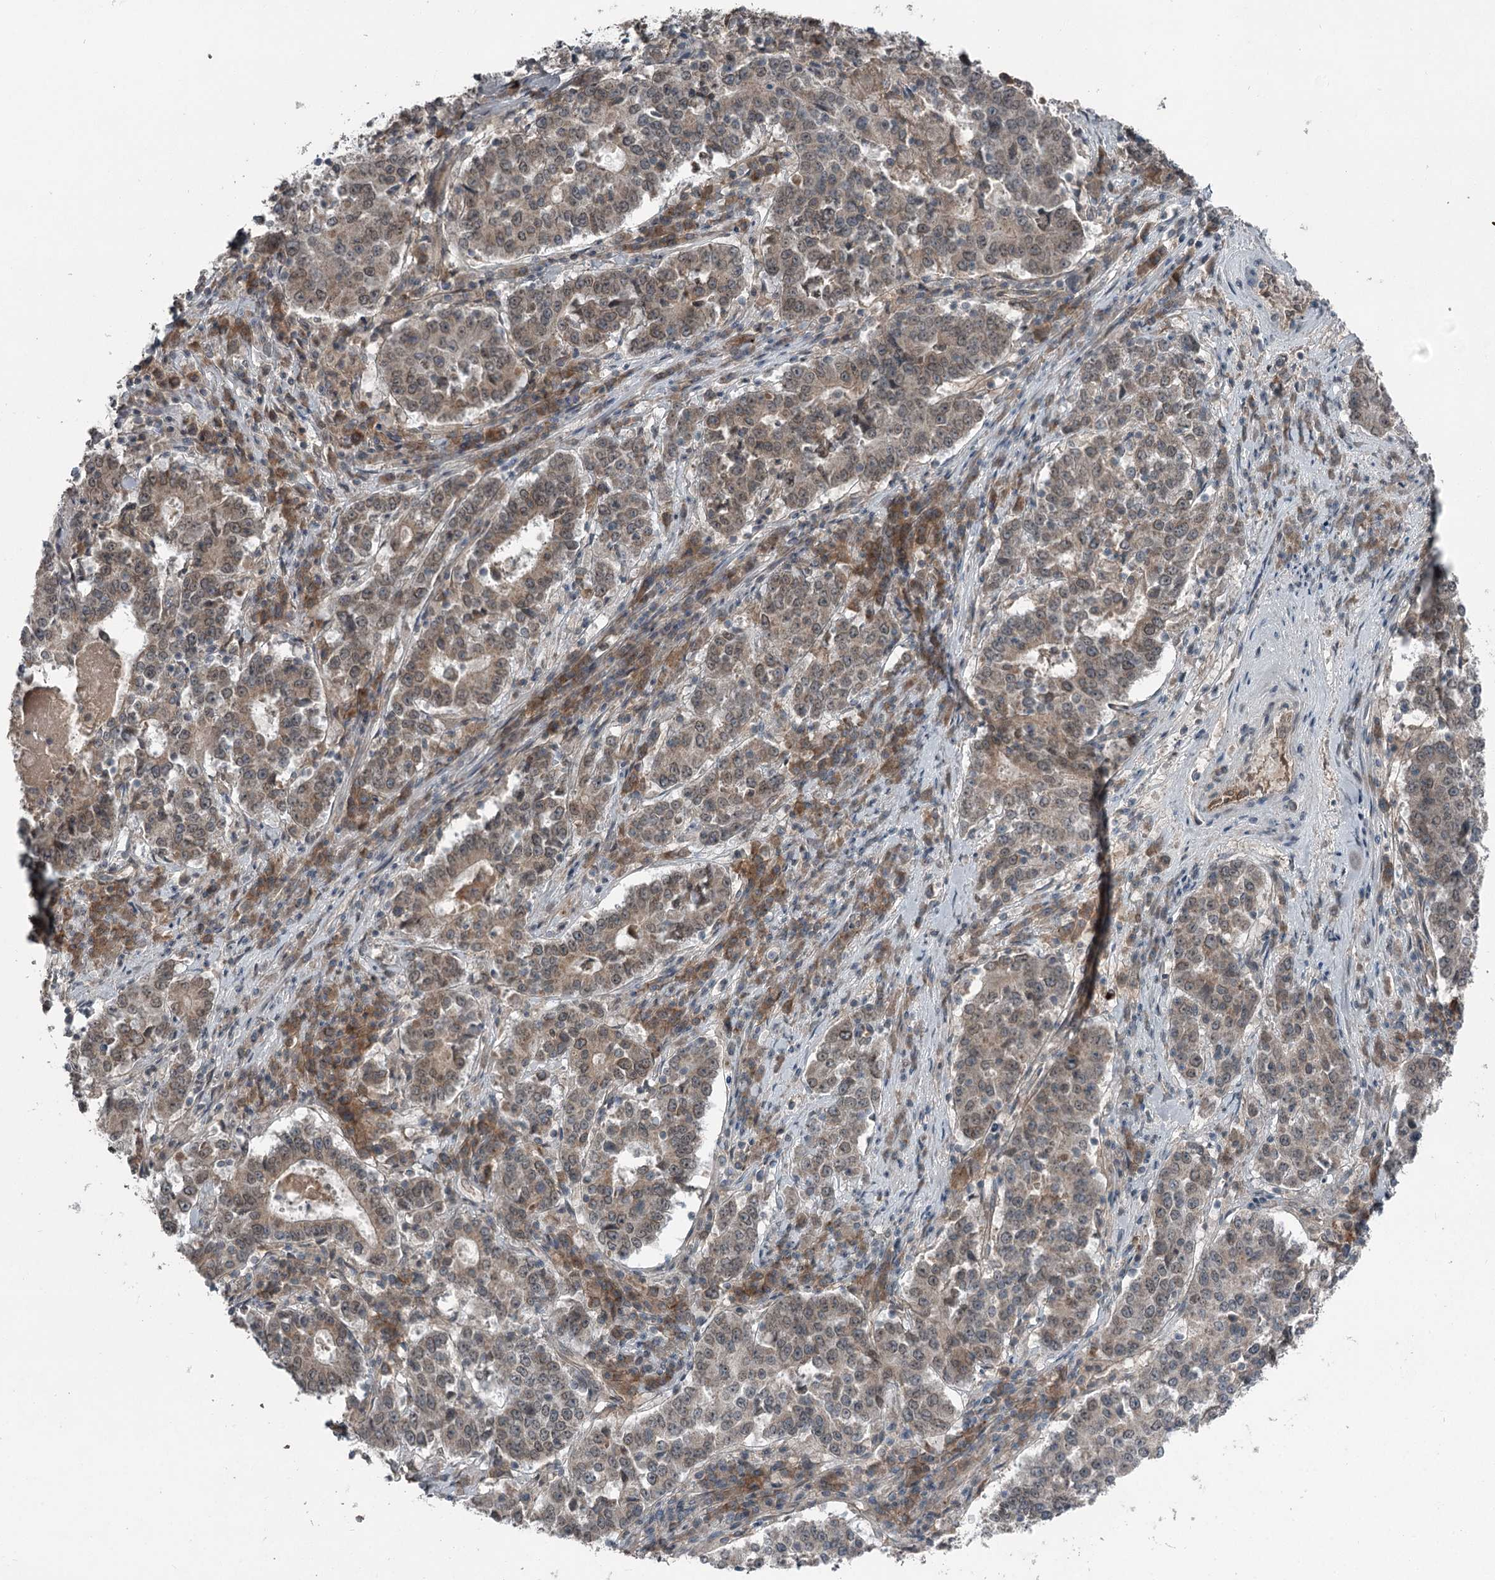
{"staining": {"intensity": "weak", "quantity": "25%-75%", "location": "cytoplasmic/membranous"}, "tissue": "stomach cancer", "cell_type": "Tumor cells", "image_type": "cancer", "snomed": [{"axis": "morphology", "description": "Adenocarcinoma, NOS"}, {"axis": "topography", "description": "Stomach"}], "caption": "Tumor cells demonstrate low levels of weak cytoplasmic/membranous staining in about 25%-75% of cells in human stomach adenocarcinoma.", "gene": "SLC39A8", "patient": {"sex": "male", "age": 59}}